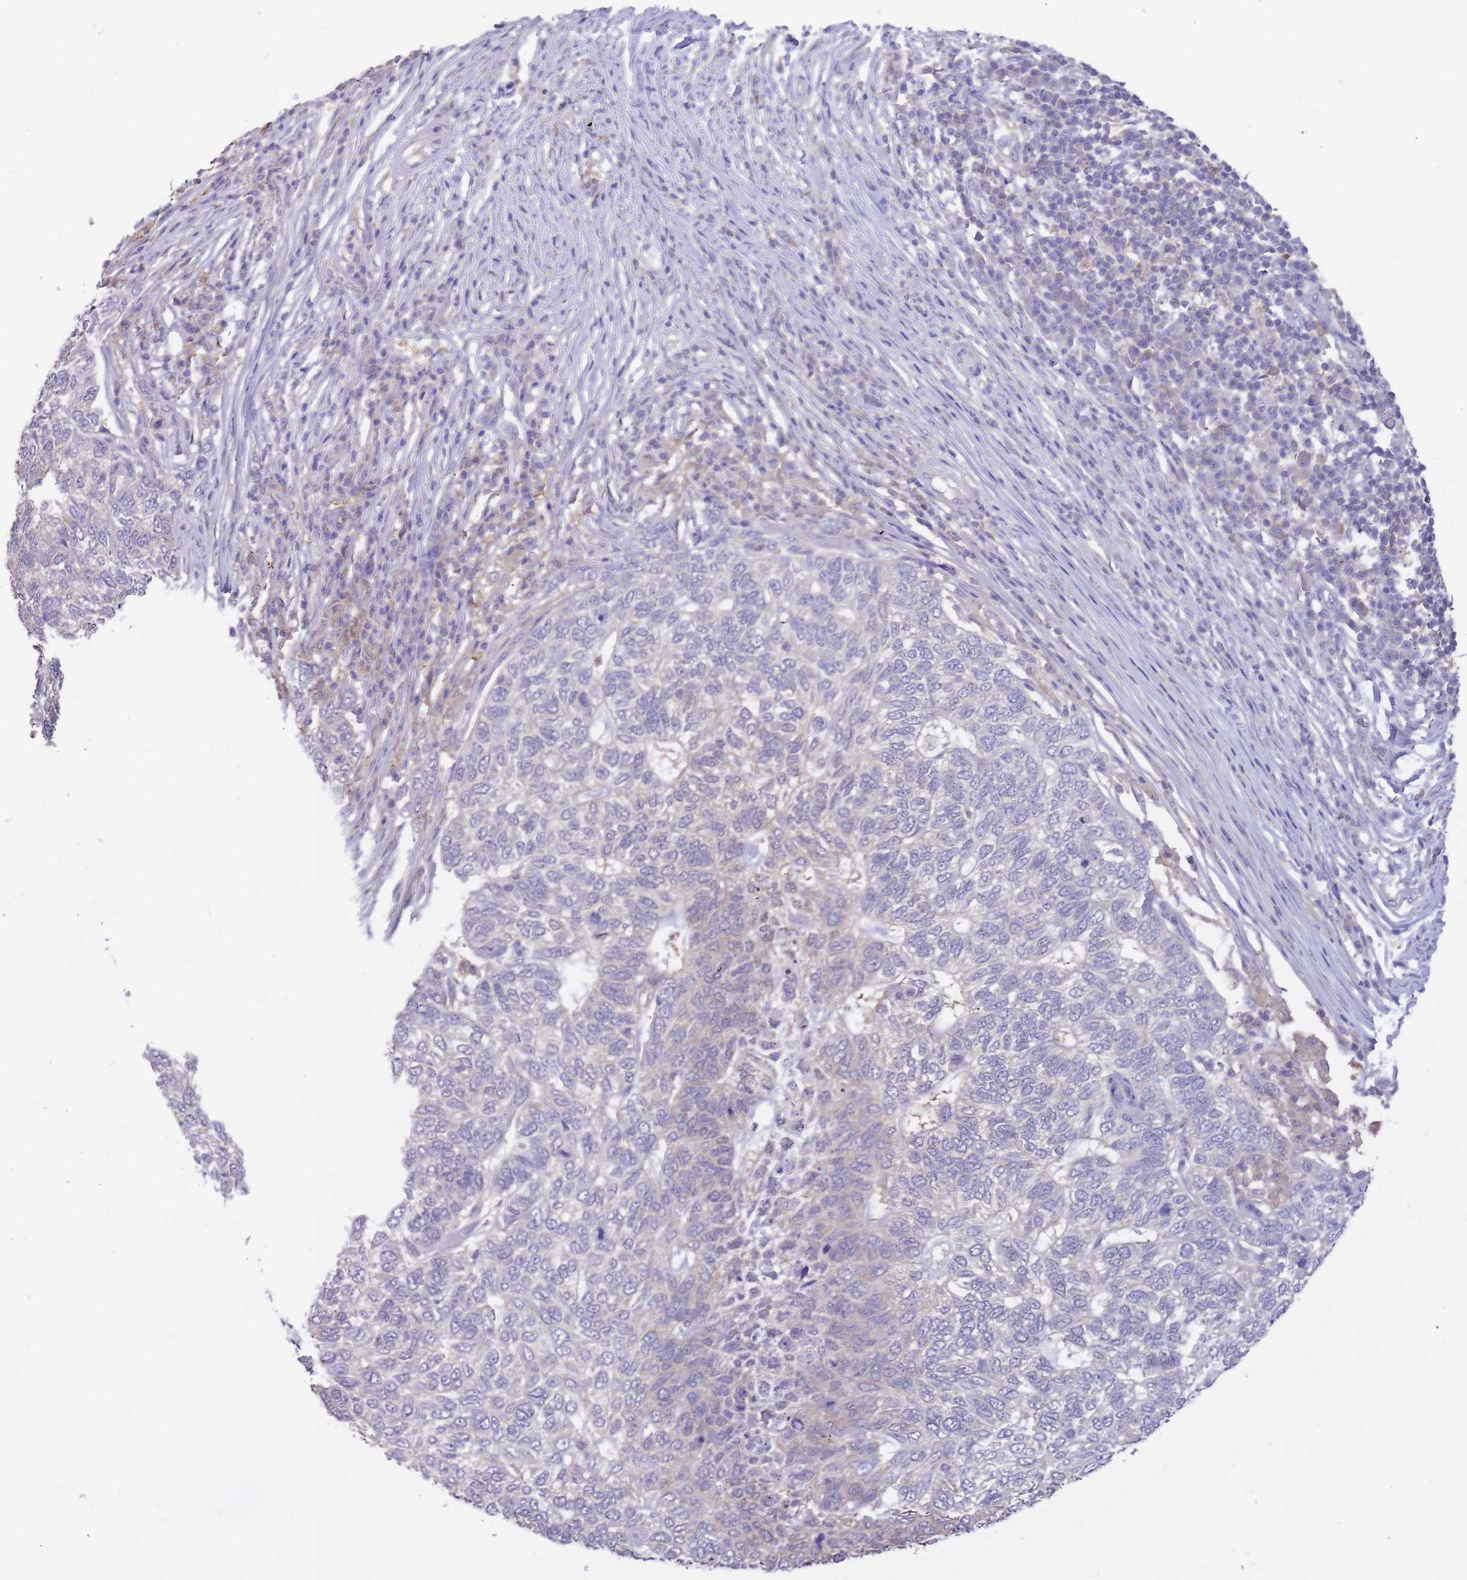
{"staining": {"intensity": "negative", "quantity": "none", "location": "none"}, "tissue": "skin cancer", "cell_type": "Tumor cells", "image_type": "cancer", "snomed": [{"axis": "morphology", "description": "Basal cell carcinoma"}, {"axis": "topography", "description": "Skin"}], "caption": "This is an IHC micrograph of human skin basal cell carcinoma. There is no staining in tumor cells.", "gene": "AP5S1", "patient": {"sex": "female", "age": 65}}